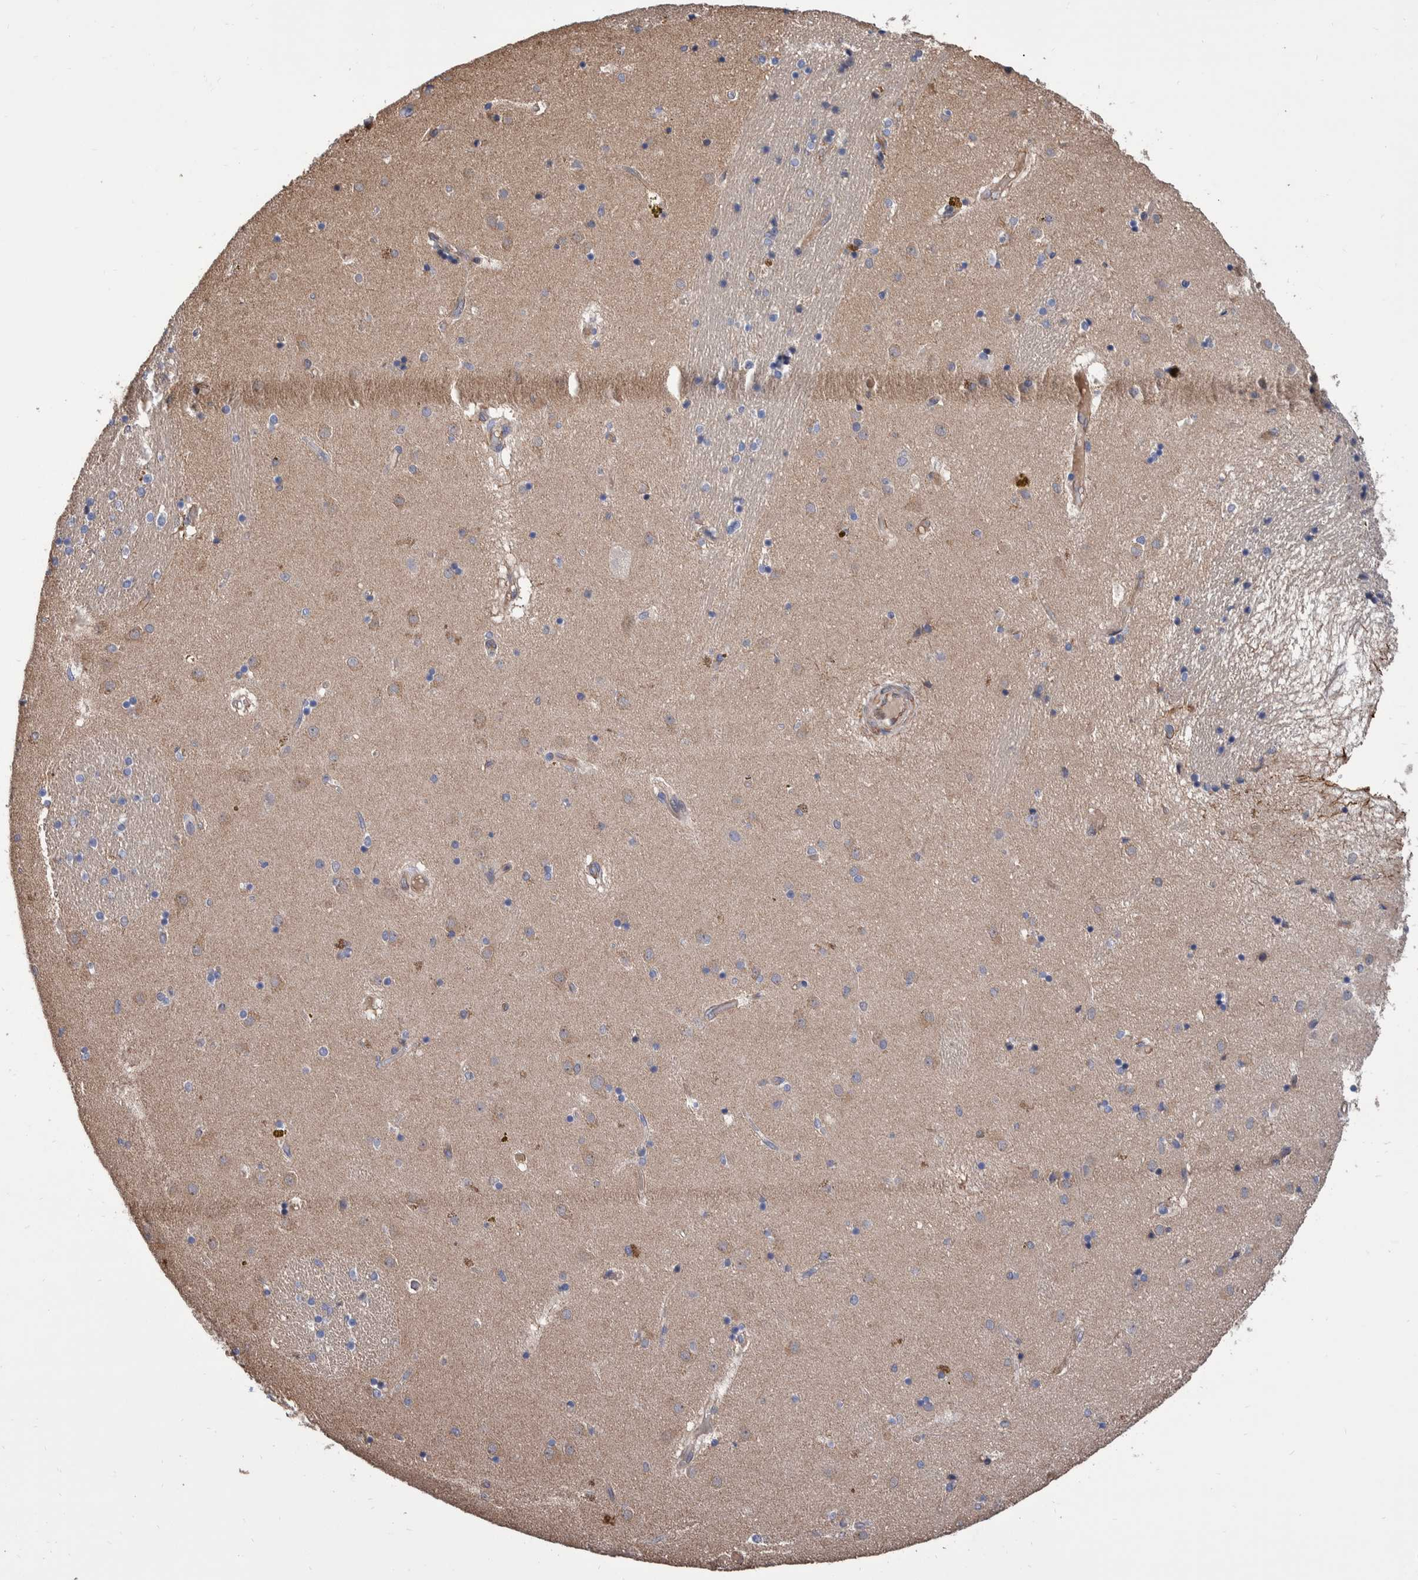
{"staining": {"intensity": "negative", "quantity": "none", "location": "none"}, "tissue": "caudate", "cell_type": "Glial cells", "image_type": "normal", "snomed": [{"axis": "morphology", "description": "Normal tissue, NOS"}, {"axis": "topography", "description": "Lateral ventricle wall"}], "caption": "DAB (3,3'-diaminobenzidine) immunohistochemical staining of normal human caudate exhibits no significant staining in glial cells. Nuclei are stained in blue.", "gene": "SLC45A4", "patient": {"sex": "male", "age": 70}}